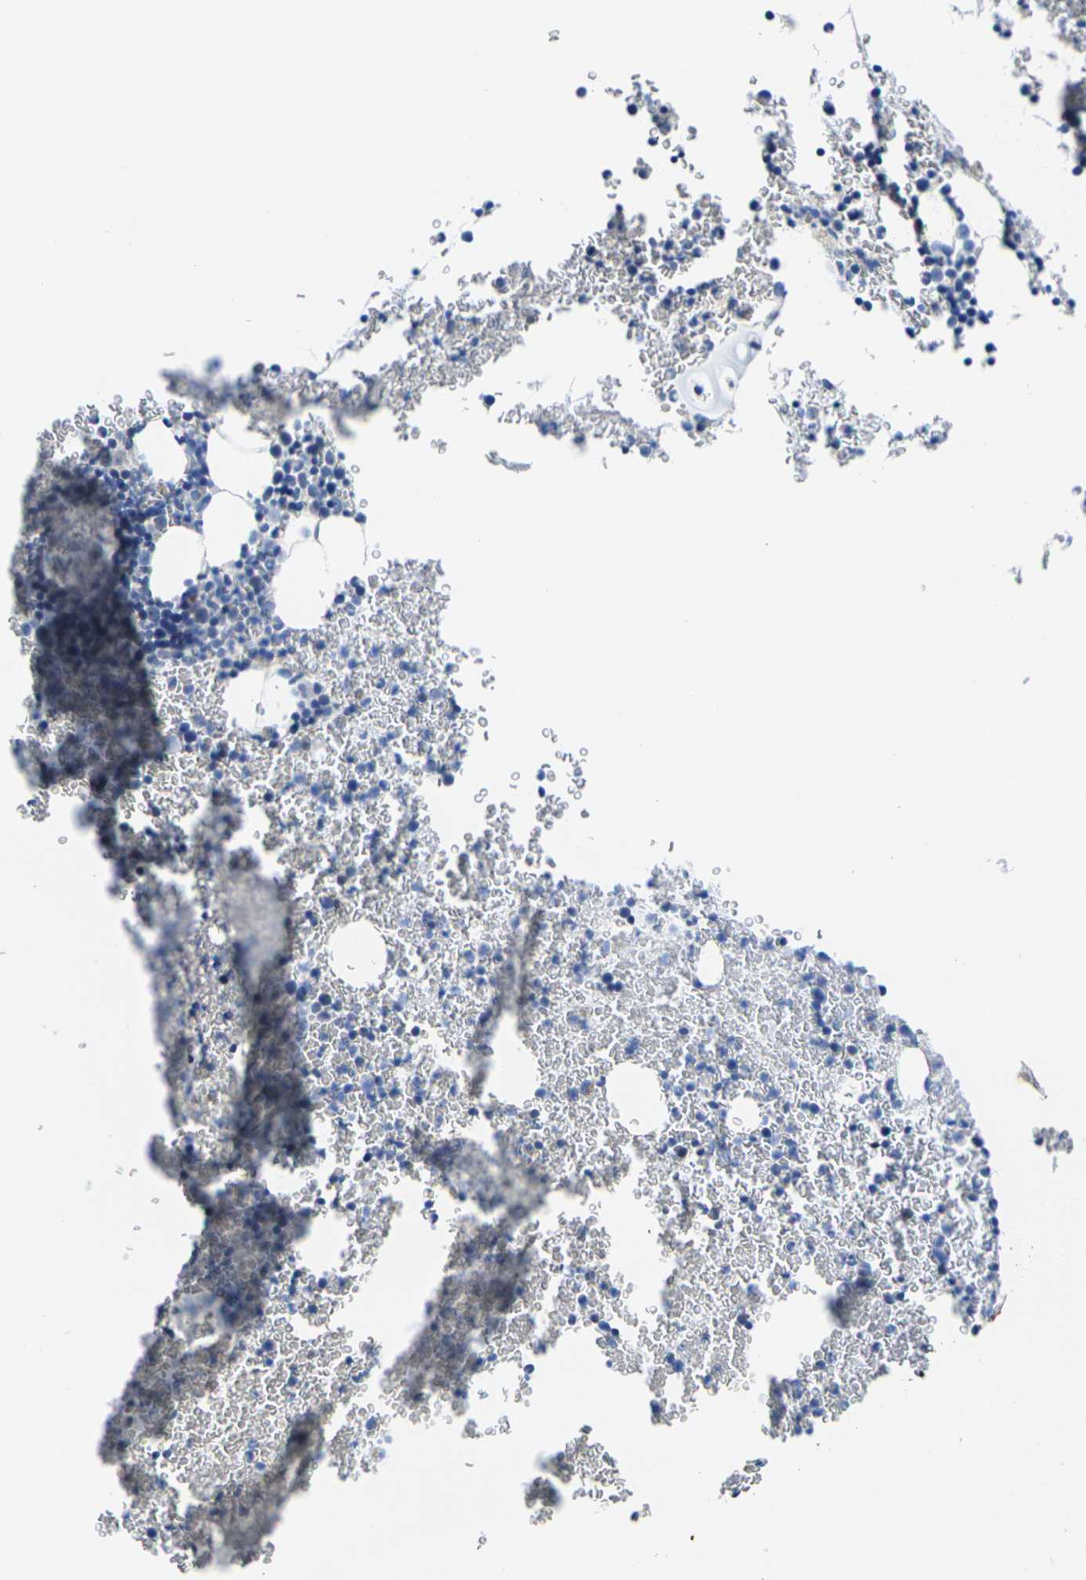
{"staining": {"intensity": "negative", "quantity": "none", "location": "none"}, "tissue": "bone marrow", "cell_type": "Hematopoietic cells", "image_type": "normal", "snomed": [{"axis": "morphology", "description": "Normal tissue, NOS"}, {"axis": "morphology", "description": "Inflammation, NOS"}, {"axis": "topography", "description": "Bone marrow"}], "caption": "This is a micrograph of immunohistochemistry (IHC) staining of unremarkable bone marrow, which shows no staining in hematopoietic cells.", "gene": "CRK", "patient": {"sex": "female", "age": 17}}